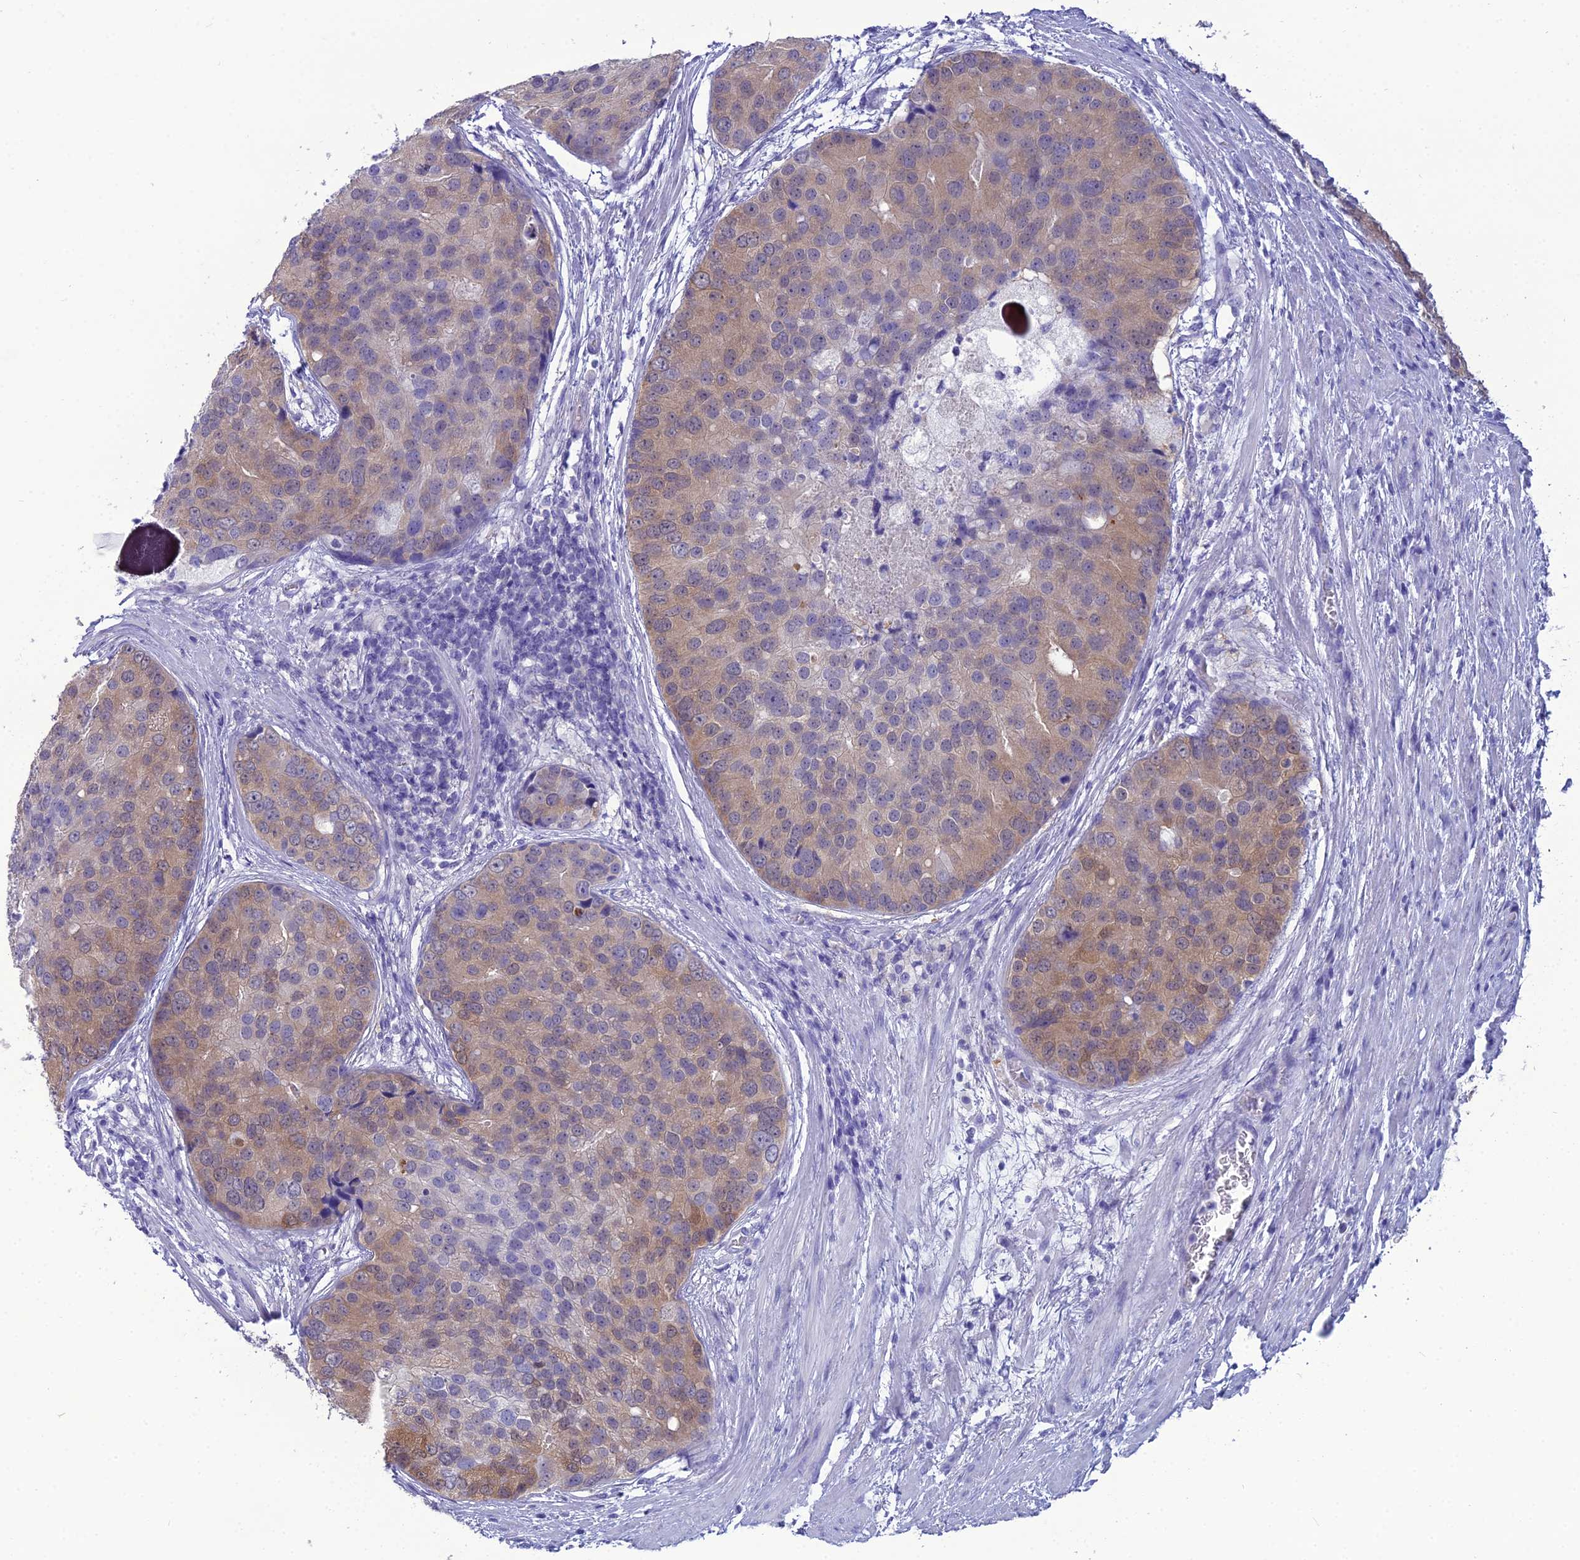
{"staining": {"intensity": "weak", "quantity": ">75%", "location": "cytoplasmic/membranous"}, "tissue": "prostate cancer", "cell_type": "Tumor cells", "image_type": "cancer", "snomed": [{"axis": "morphology", "description": "Adenocarcinoma, High grade"}, {"axis": "topography", "description": "Prostate"}], "caption": "Prostate cancer (adenocarcinoma (high-grade)) was stained to show a protein in brown. There is low levels of weak cytoplasmic/membranous staining in about >75% of tumor cells. The protein is stained brown, and the nuclei are stained in blue (DAB IHC with brightfield microscopy, high magnification).", "gene": "GNPNAT1", "patient": {"sex": "male", "age": 62}}